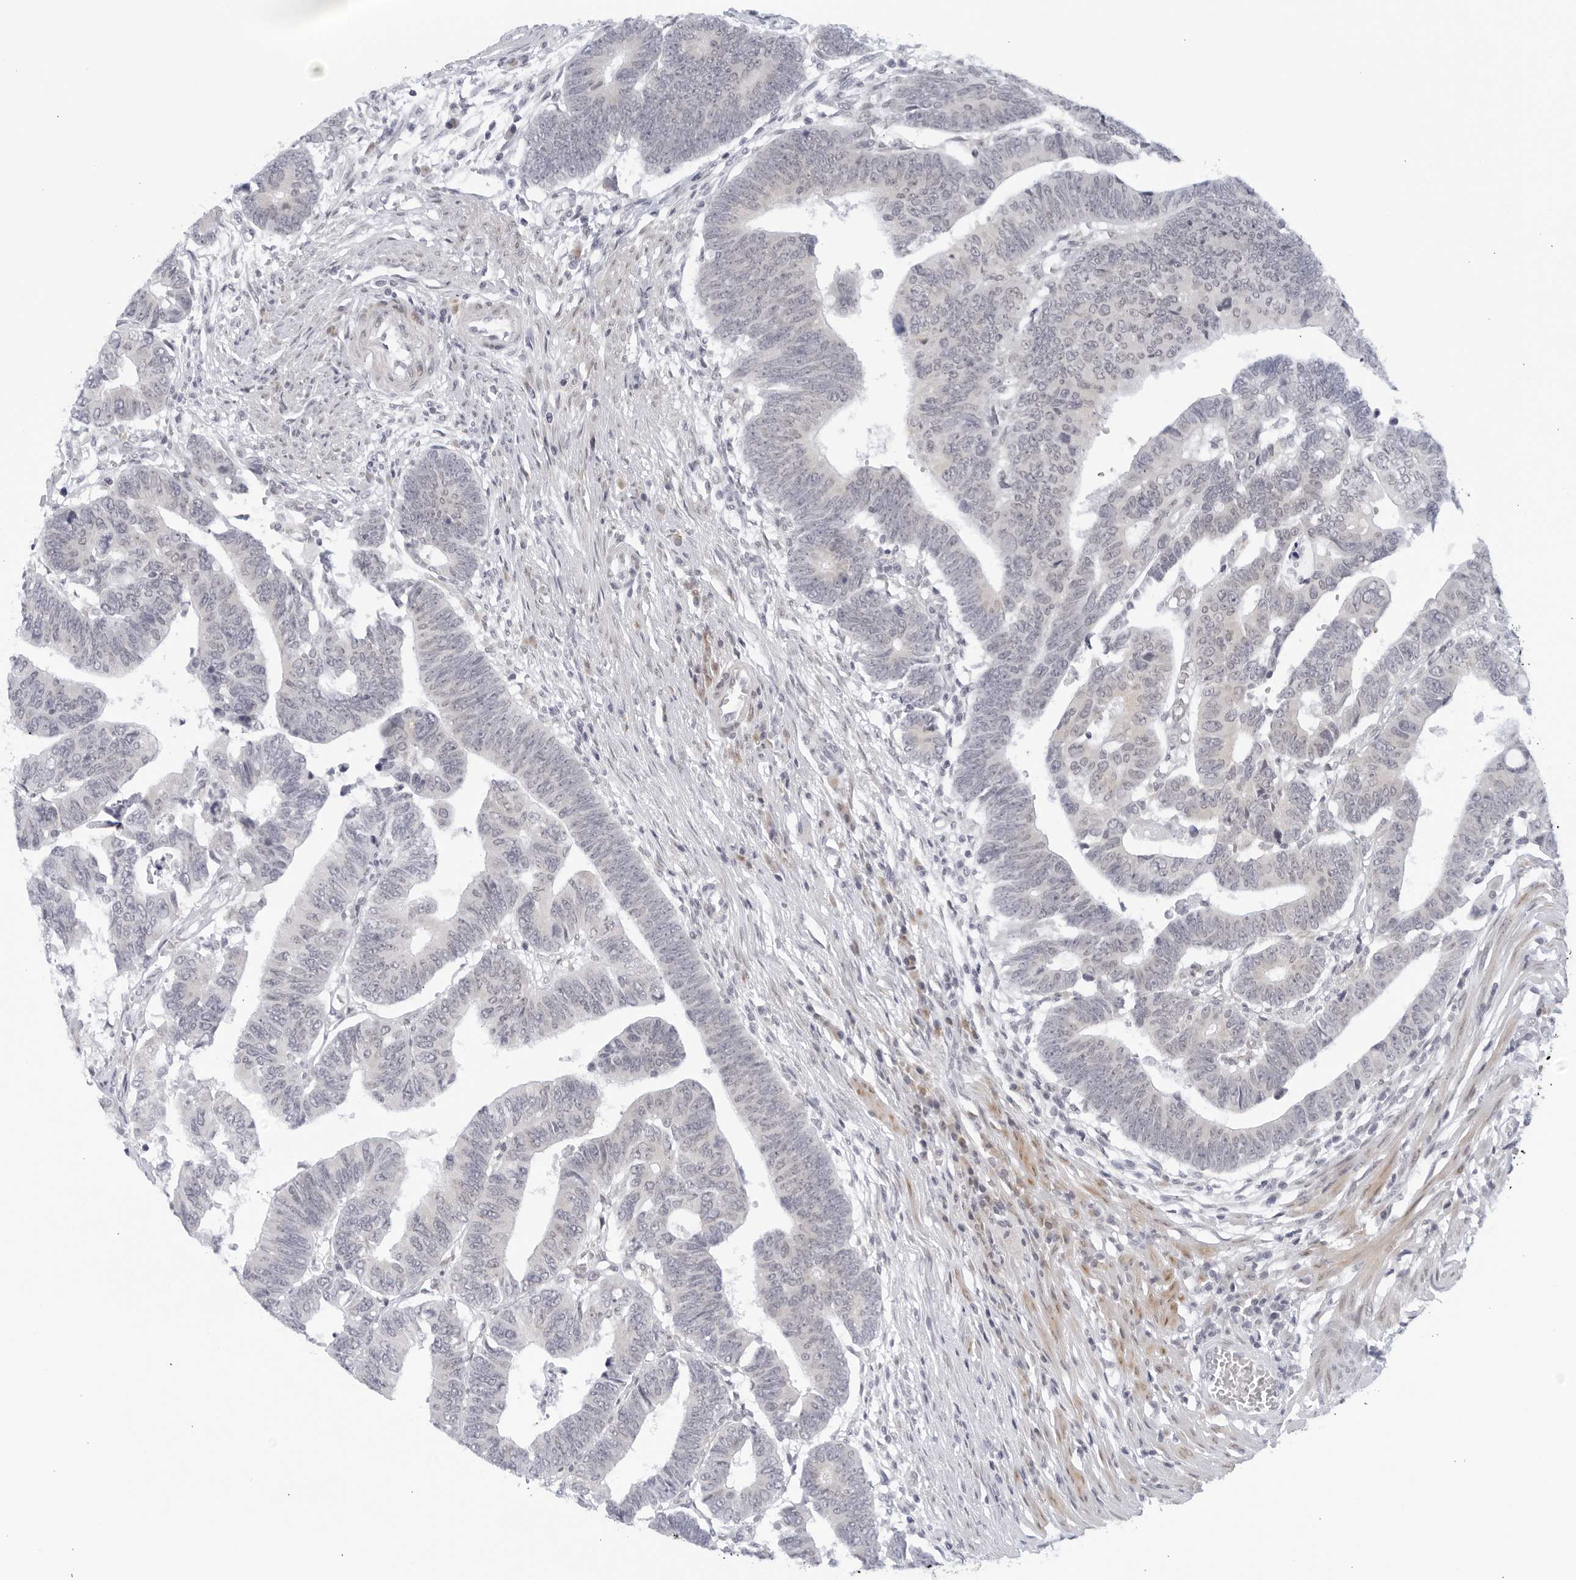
{"staining": {"intensity": "negative", "quantity": "none", "location": "none"}, "tissue": "colorectal cancer", "cell_type": "Tumor cells", "image_type": "cancer", "snomed": [{"axis": "morphology", "description": "Adenocarcinoma, NOS"}, {"axis": "topography", "description": "Rectum"}], "caption": "High power microscopy image of an immunohistochemistry (IHC) image of colorectal adenocarcinoma, revealing no significant positivity in tumor cells.", "gene": "WDTC1", "patient": {"sex": "female", "age": 65}}